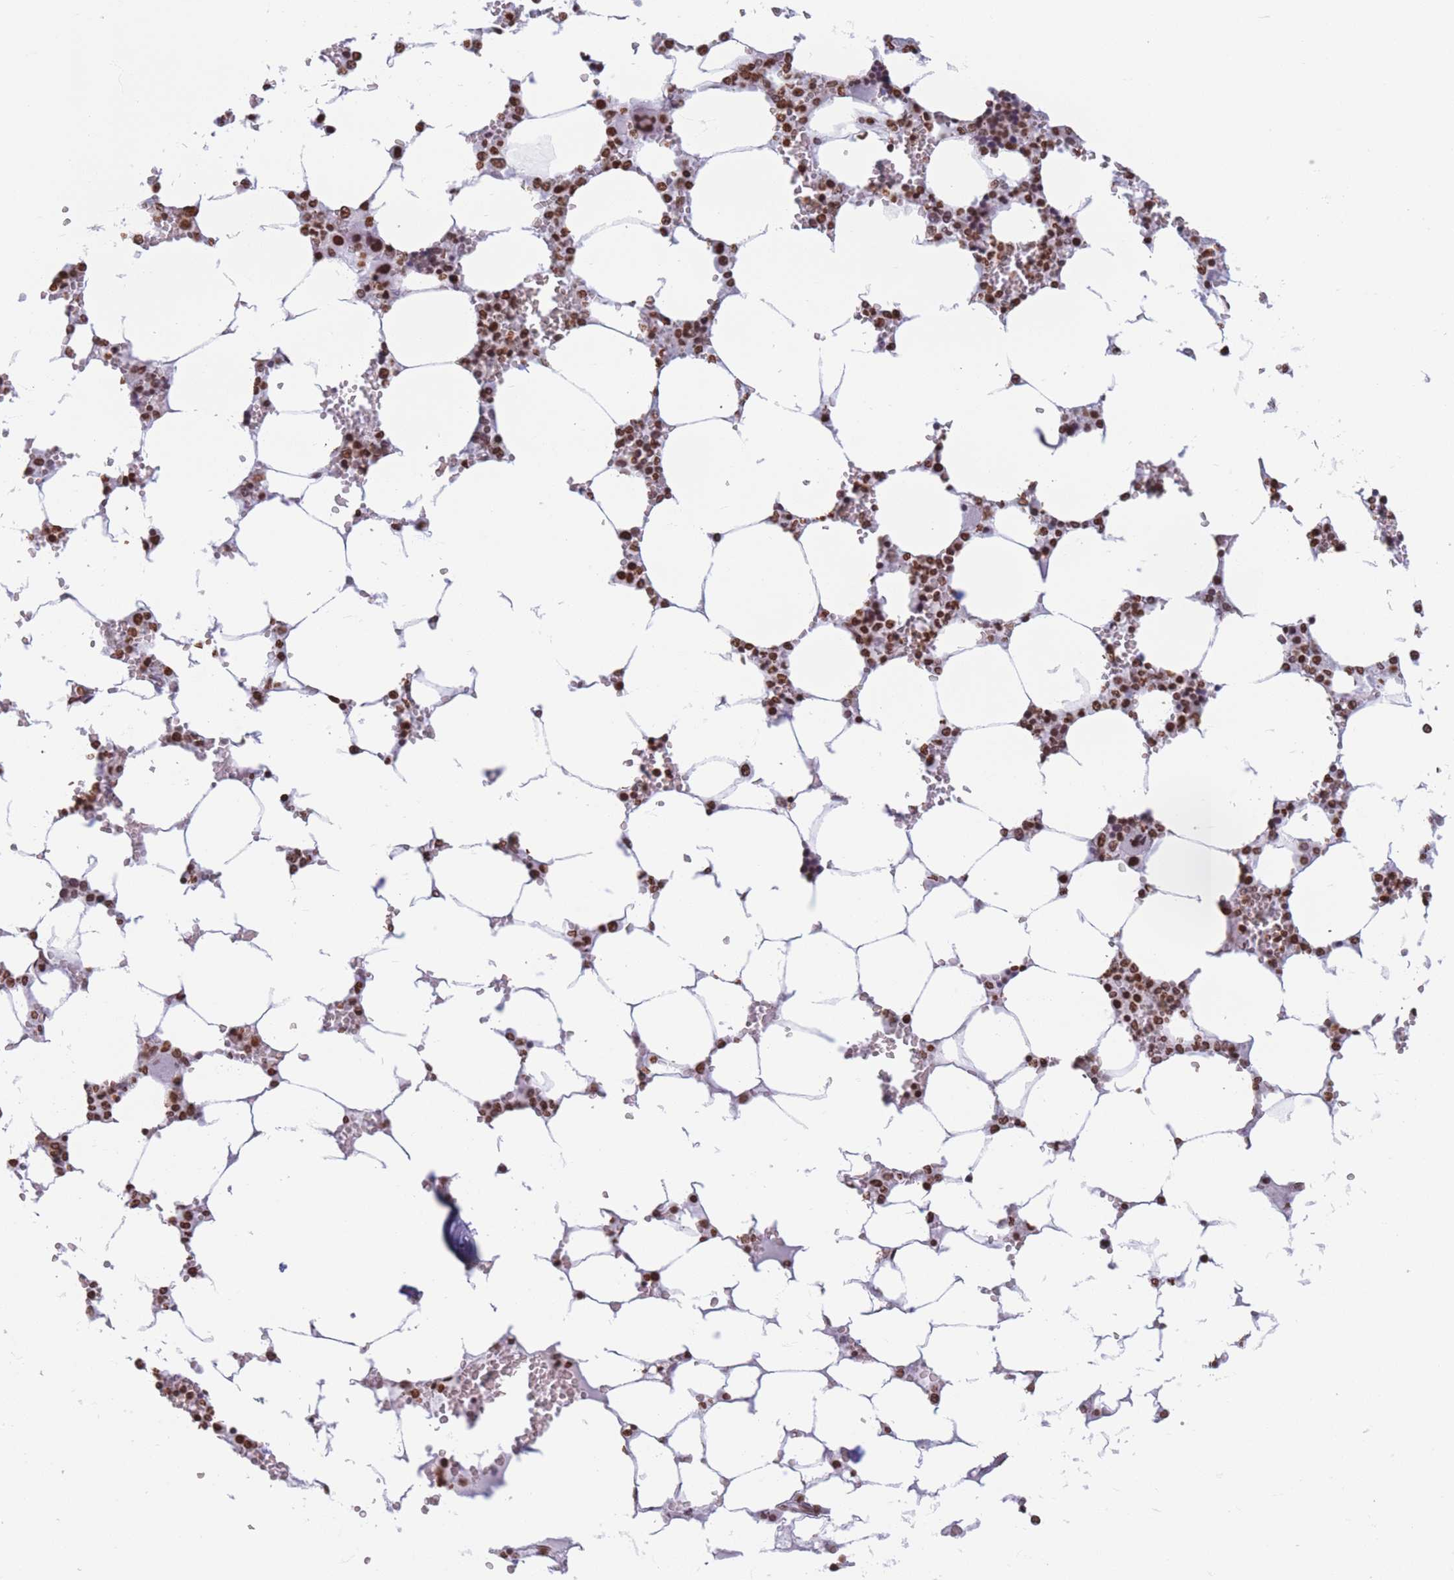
{"staining": {"intensity": "strong", "quantity": ">75%", "location": "nuclear"}, "tissue": "bone marrow", "cell_type": "Hematopoietic cells", "image_type": "normal", "snomed": [{"axis": "morphology", "description": "Normal tissue, NOS"}, {"axis": "topography", "description": "Bone marrow"}], "caption": "Protein staining reveals strong nuclear positivity in approximately >75% of hematopoietic cells in unremarkable bone marrow. The protein of interest is shown in brown color, while the nuclei are stained blue.", "gene": "RYK", "patient": {"sex": "male", "age": 64}}